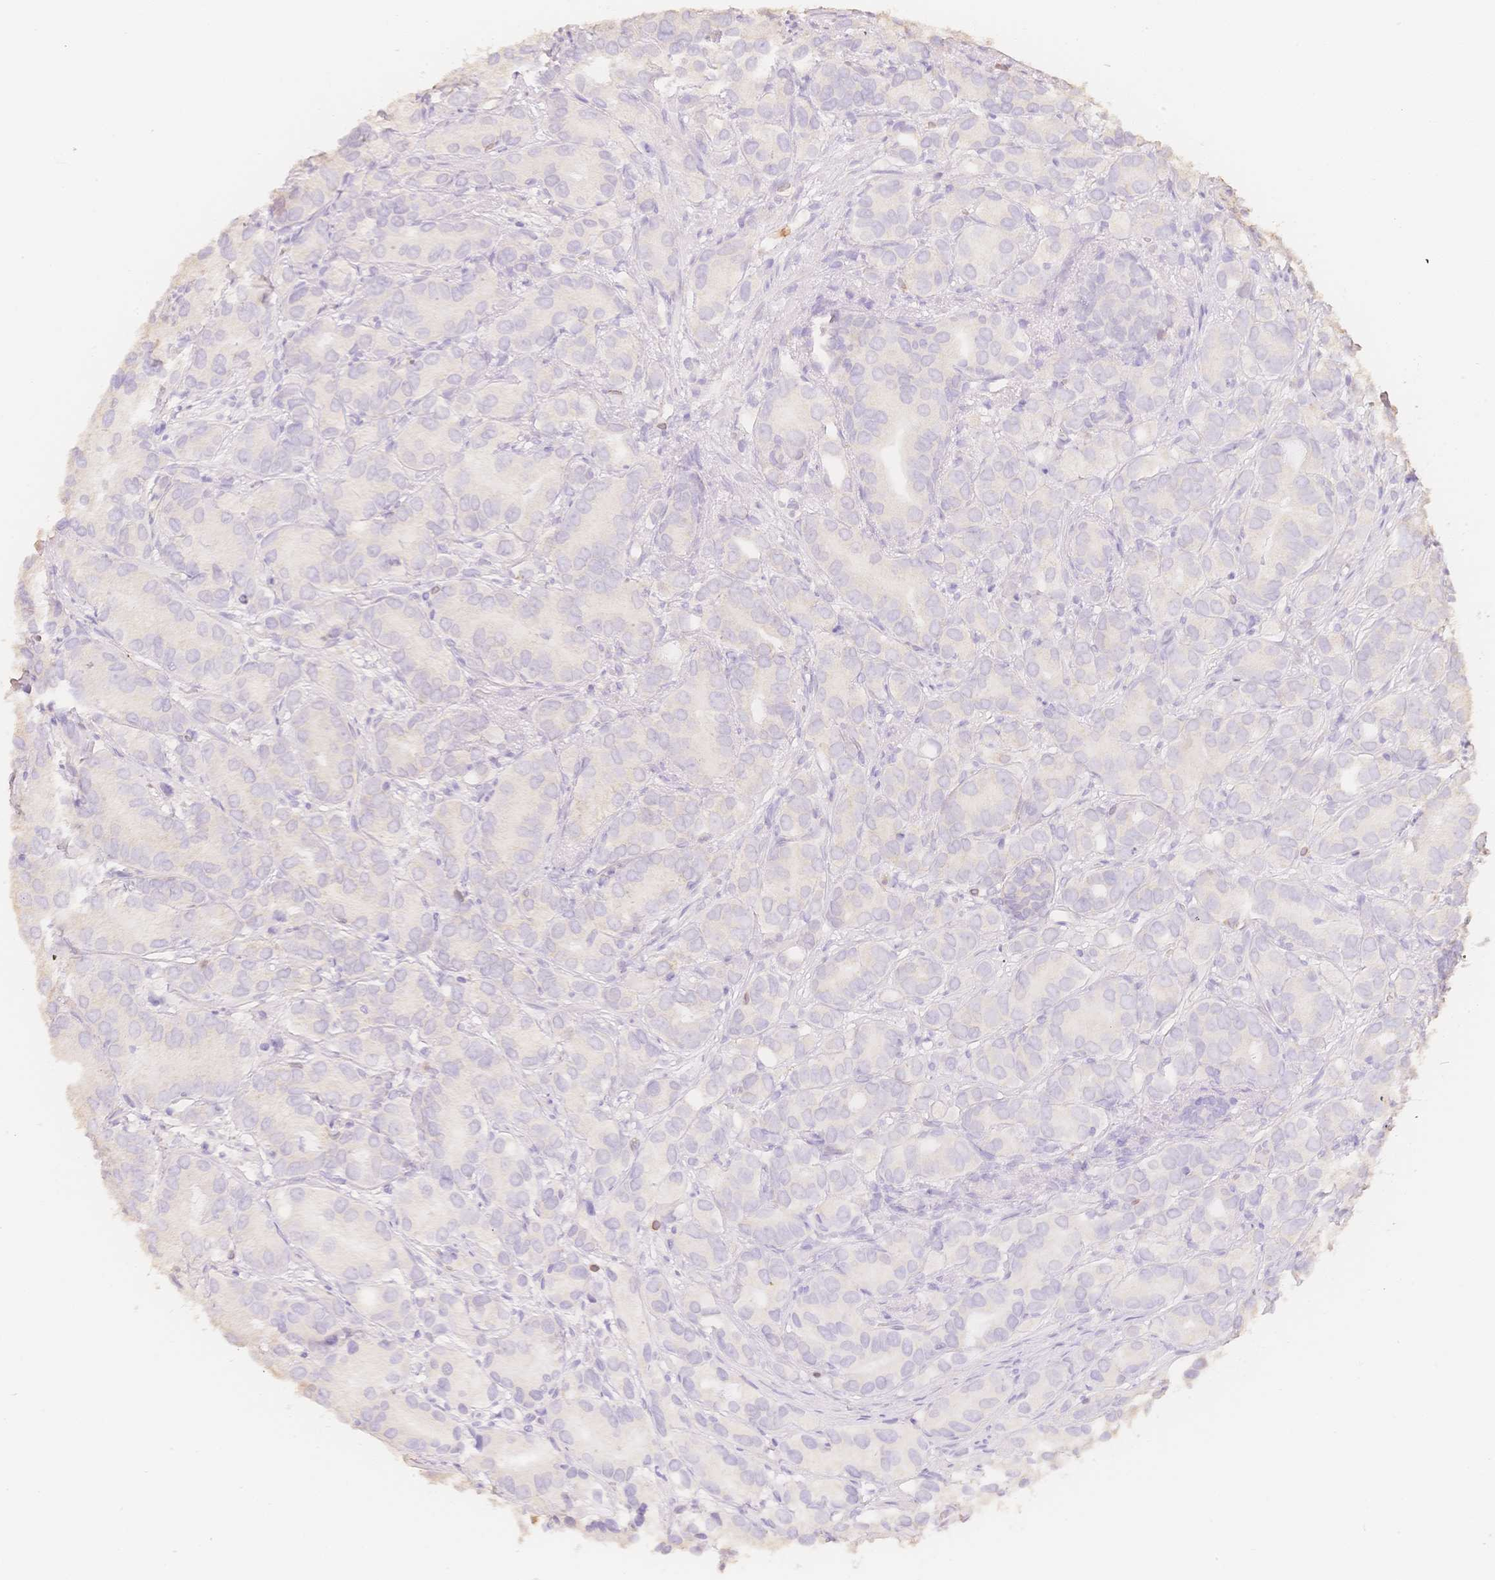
{"staining": {"intensity": "negative", "quantity": "none", "location": "none"}, "tissue": "prostate cancer", "cell_type": "Tumor cells", "image_type": "cancer", "snomed": [{"axis": "morphology", "description": "Adenocarcinoma, High grade"}, {"axis": "topography", "description": "Prostate"}], "caption": "This is an immunohistochemistry histopathology image of human prostate cancer (adenocarcinoma (high-grade)). There is no staining in tumor cells.", "gene": "MBOAT7", "patient": {"sex": "male", "age": 82}}